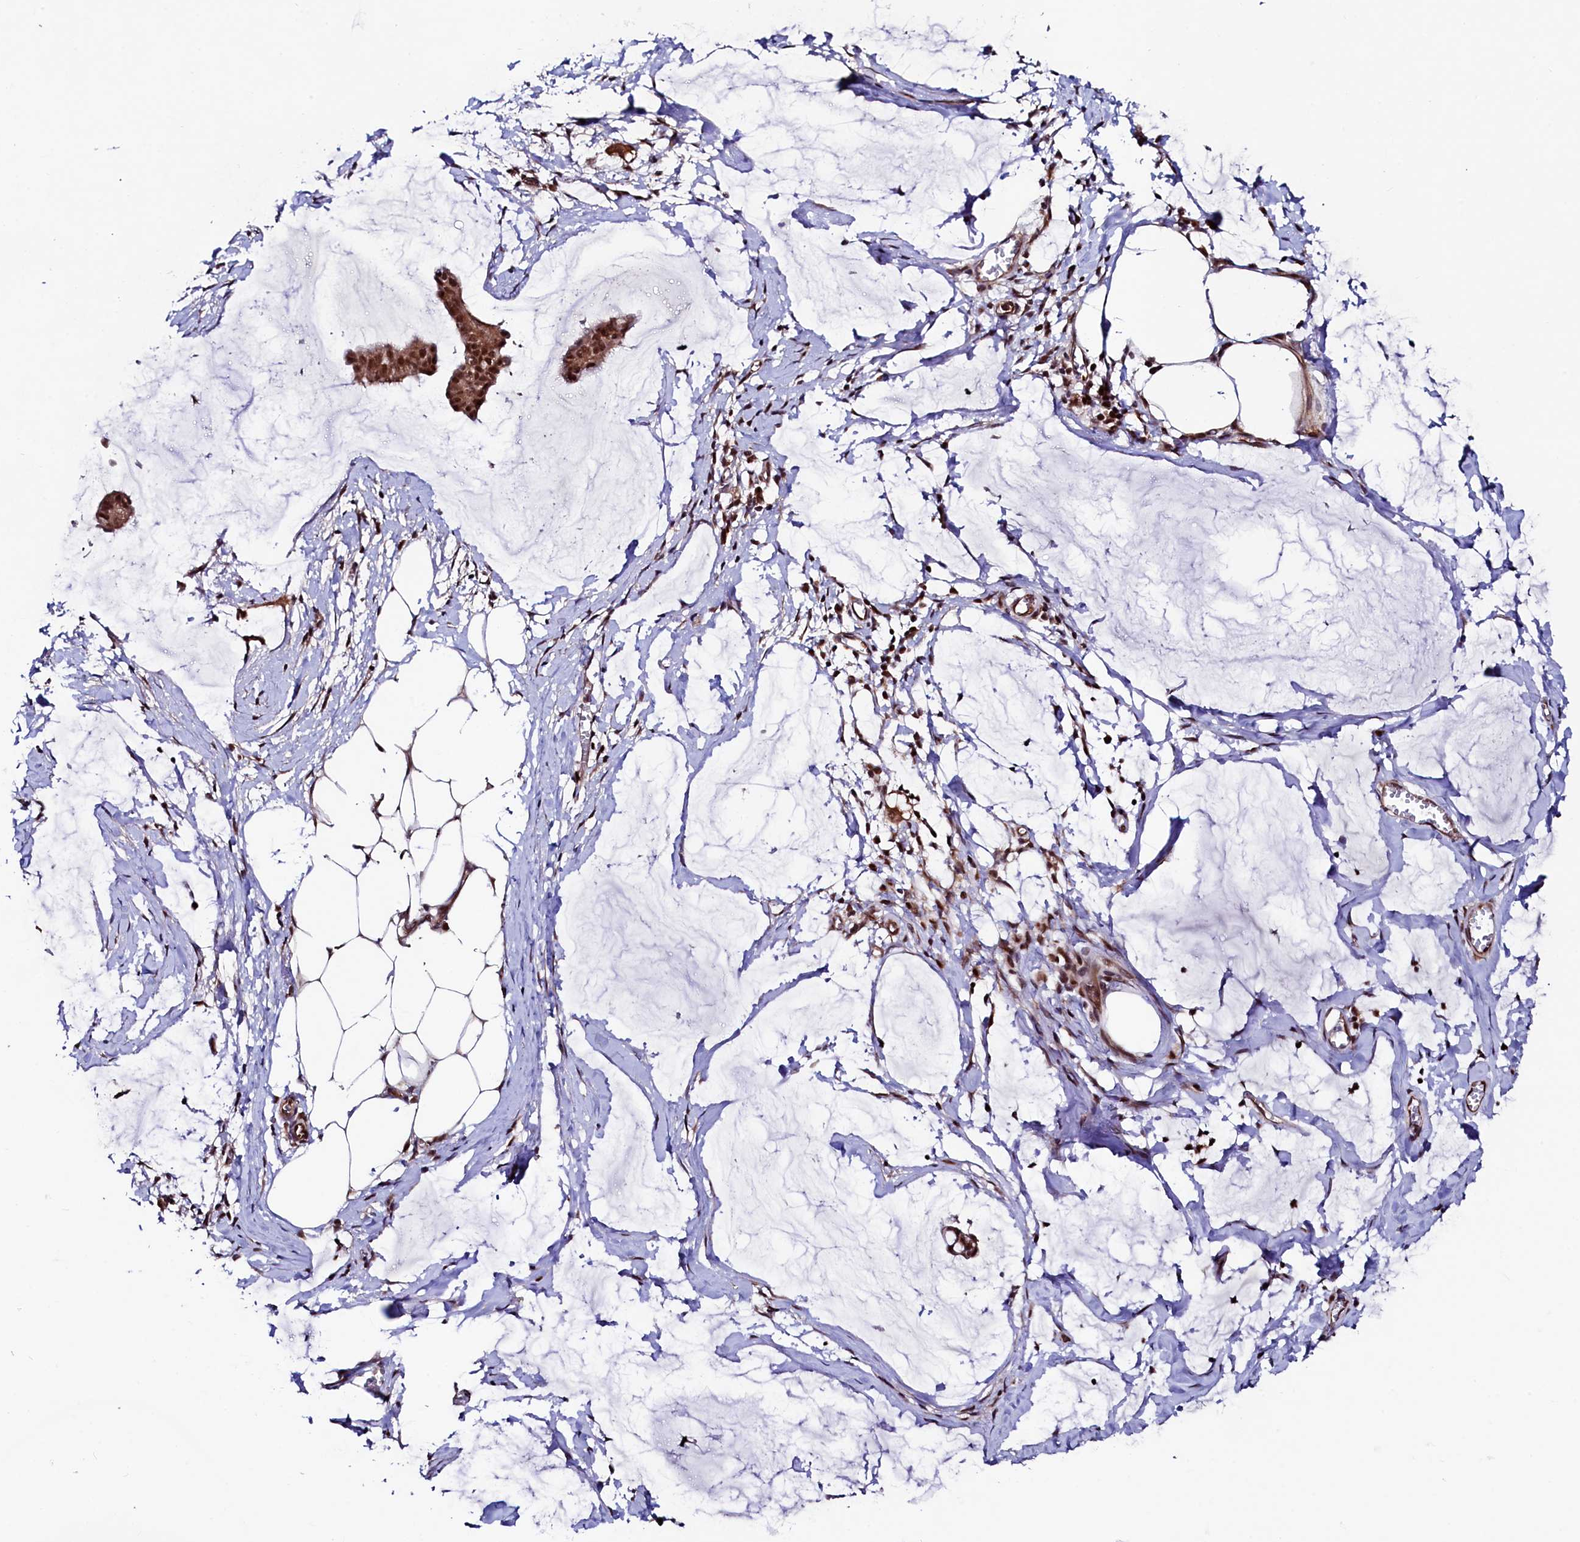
{"staining": {"intensity": "strong", "quantity": ">75%", "location": "nuclear"}, "tissue": "ovarian cancer", "cell_type": "Tumor cells", "image_type": "cancer", "snomed": [{"axis": "morphology", "description": "Cystadenocarcinoma, mucinous, NOS"}, {"axis": "topography", "description": "Ovary"}], "caption": "Protein expression analysis of ovarian cancer shows strong nuclear expression in about >75% of tumor cells.", "gene": "LEO1", "patient": {"sex": "female", "age": 73}}